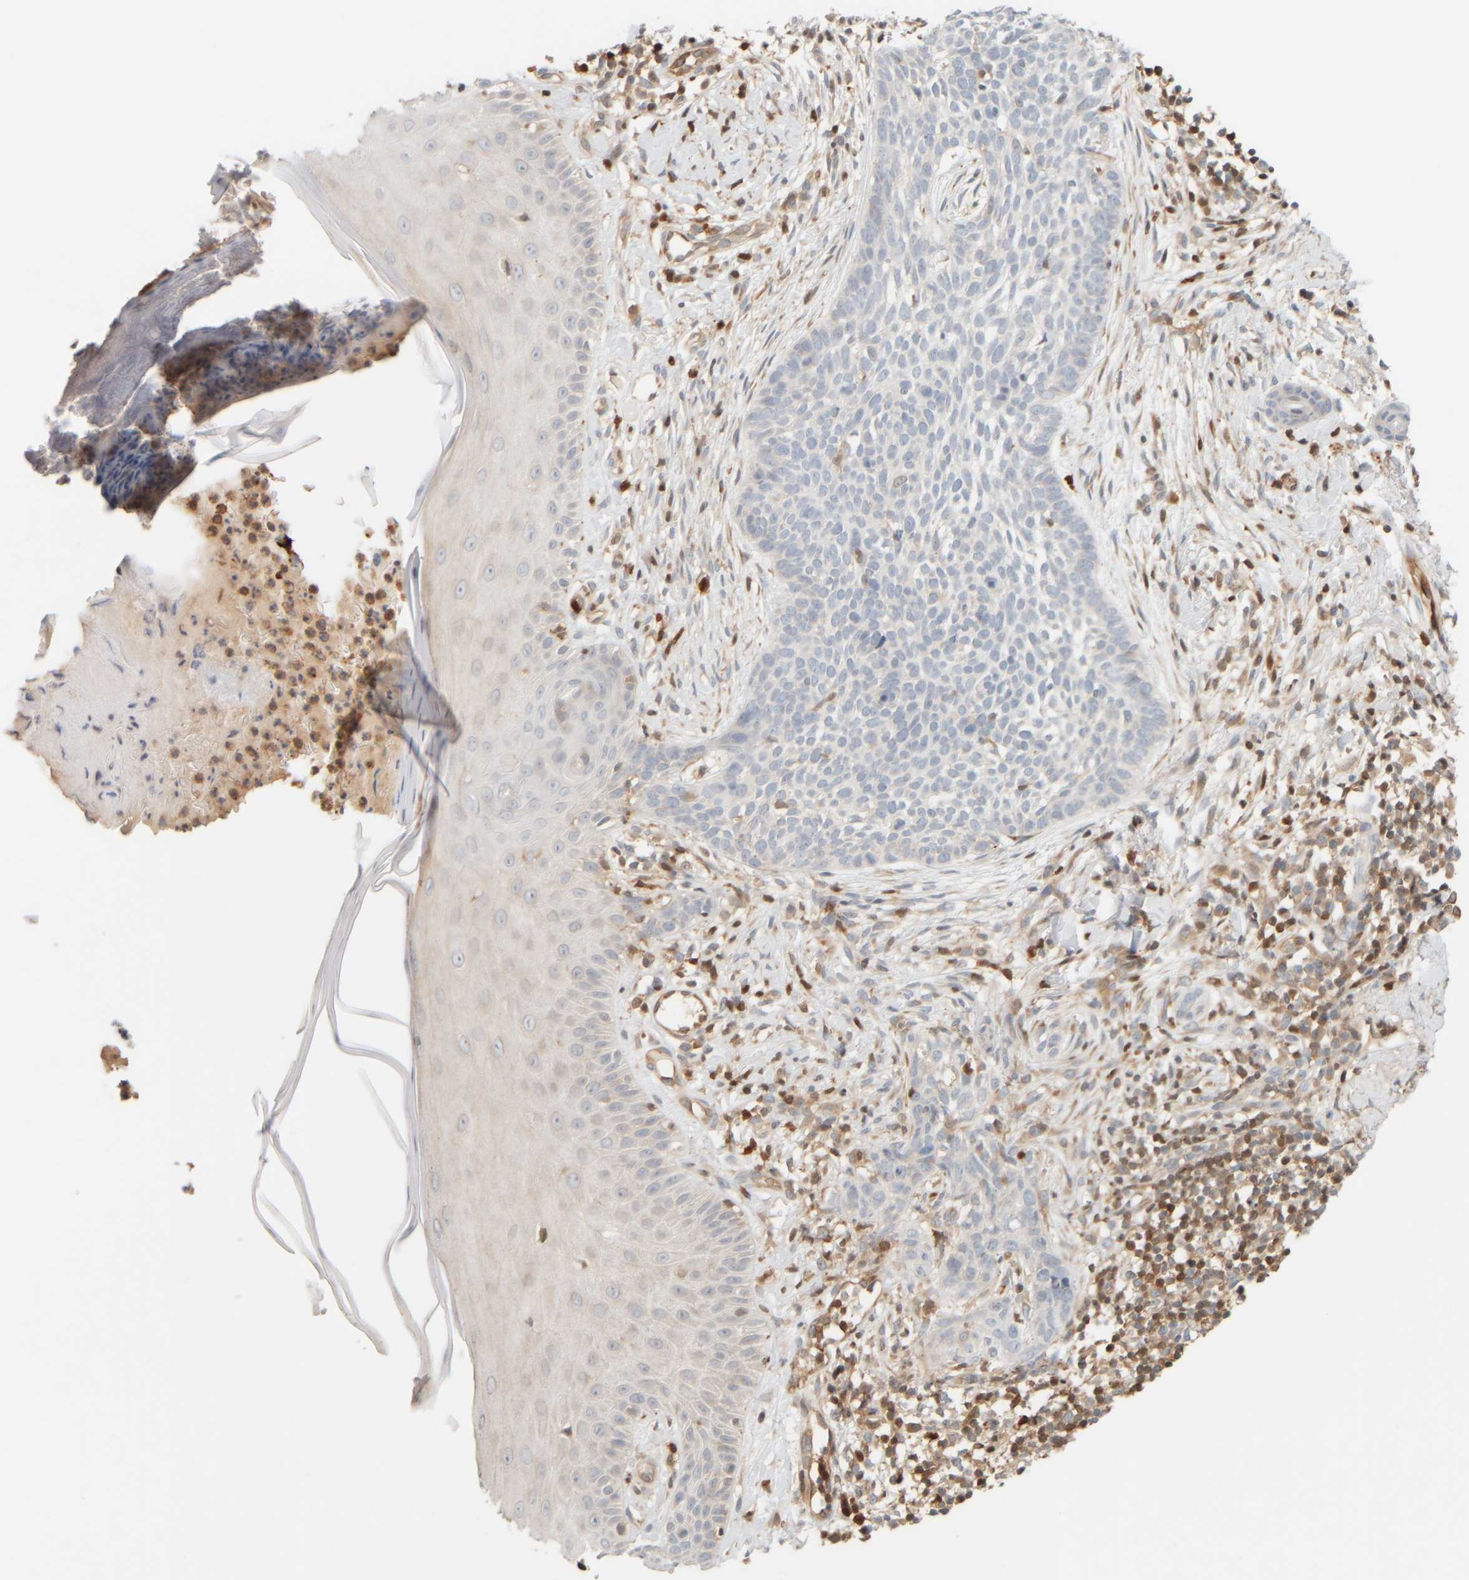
{"staining": {"intensity": "negative", "quantity": "none", "location": "none"}, "tissue": "skin cancer", "cell_type": "Tumor cells", "image_type": "cancer", "snomed": [{"axis": "morphology", "description": "Normal tissue, NOS"}, {"axis": "morphology", "description": "Basal cell carcinoma"}, {"axis": "topography", "description": "Skin"}], "caption": "Human skin basal cell carcinoma stained for a protein using IHC shows no expression in tumor cells.", "gene": "PTGES3L-AARSD1", "patient": {"sex": "male", "age": 67}}